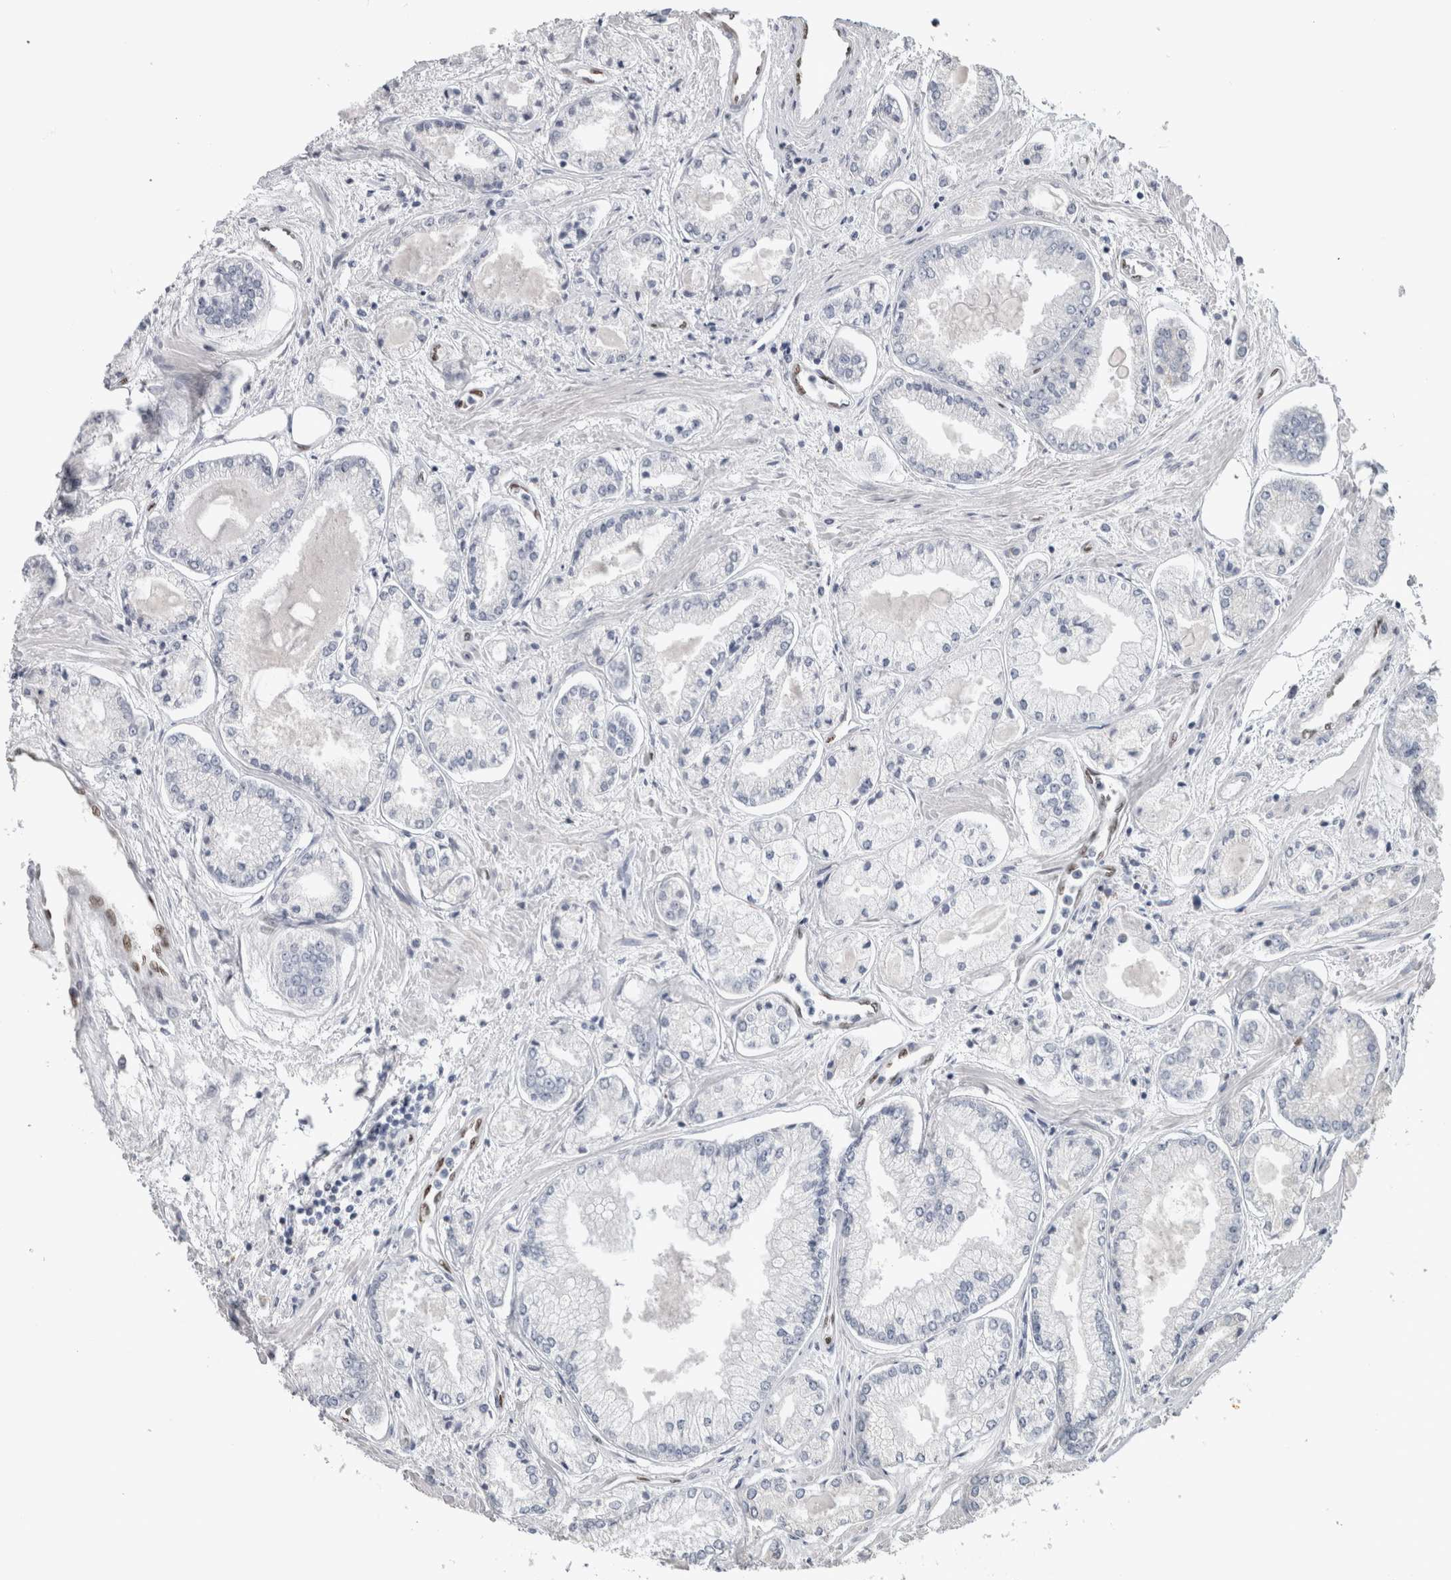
{"staining": {"intensity": "negative", "quantity": "none", "location": "none"}, "tissue": "prostate cancer", "cell_type": "Tumor cells", "image_type": "cancer", "snomed": [{"axis": "morphology", "description": "Adenocarcinoma, Low grade"}, {"axis": "topography", "description": "Prostate"}], "caption": "Immunohistochemical staining of prostate adenocarcinoma (low-grade) exhibits no significant expression in tumor cells.", "gene": "IL33", "patient": {"sex": "male", "age": 52}}